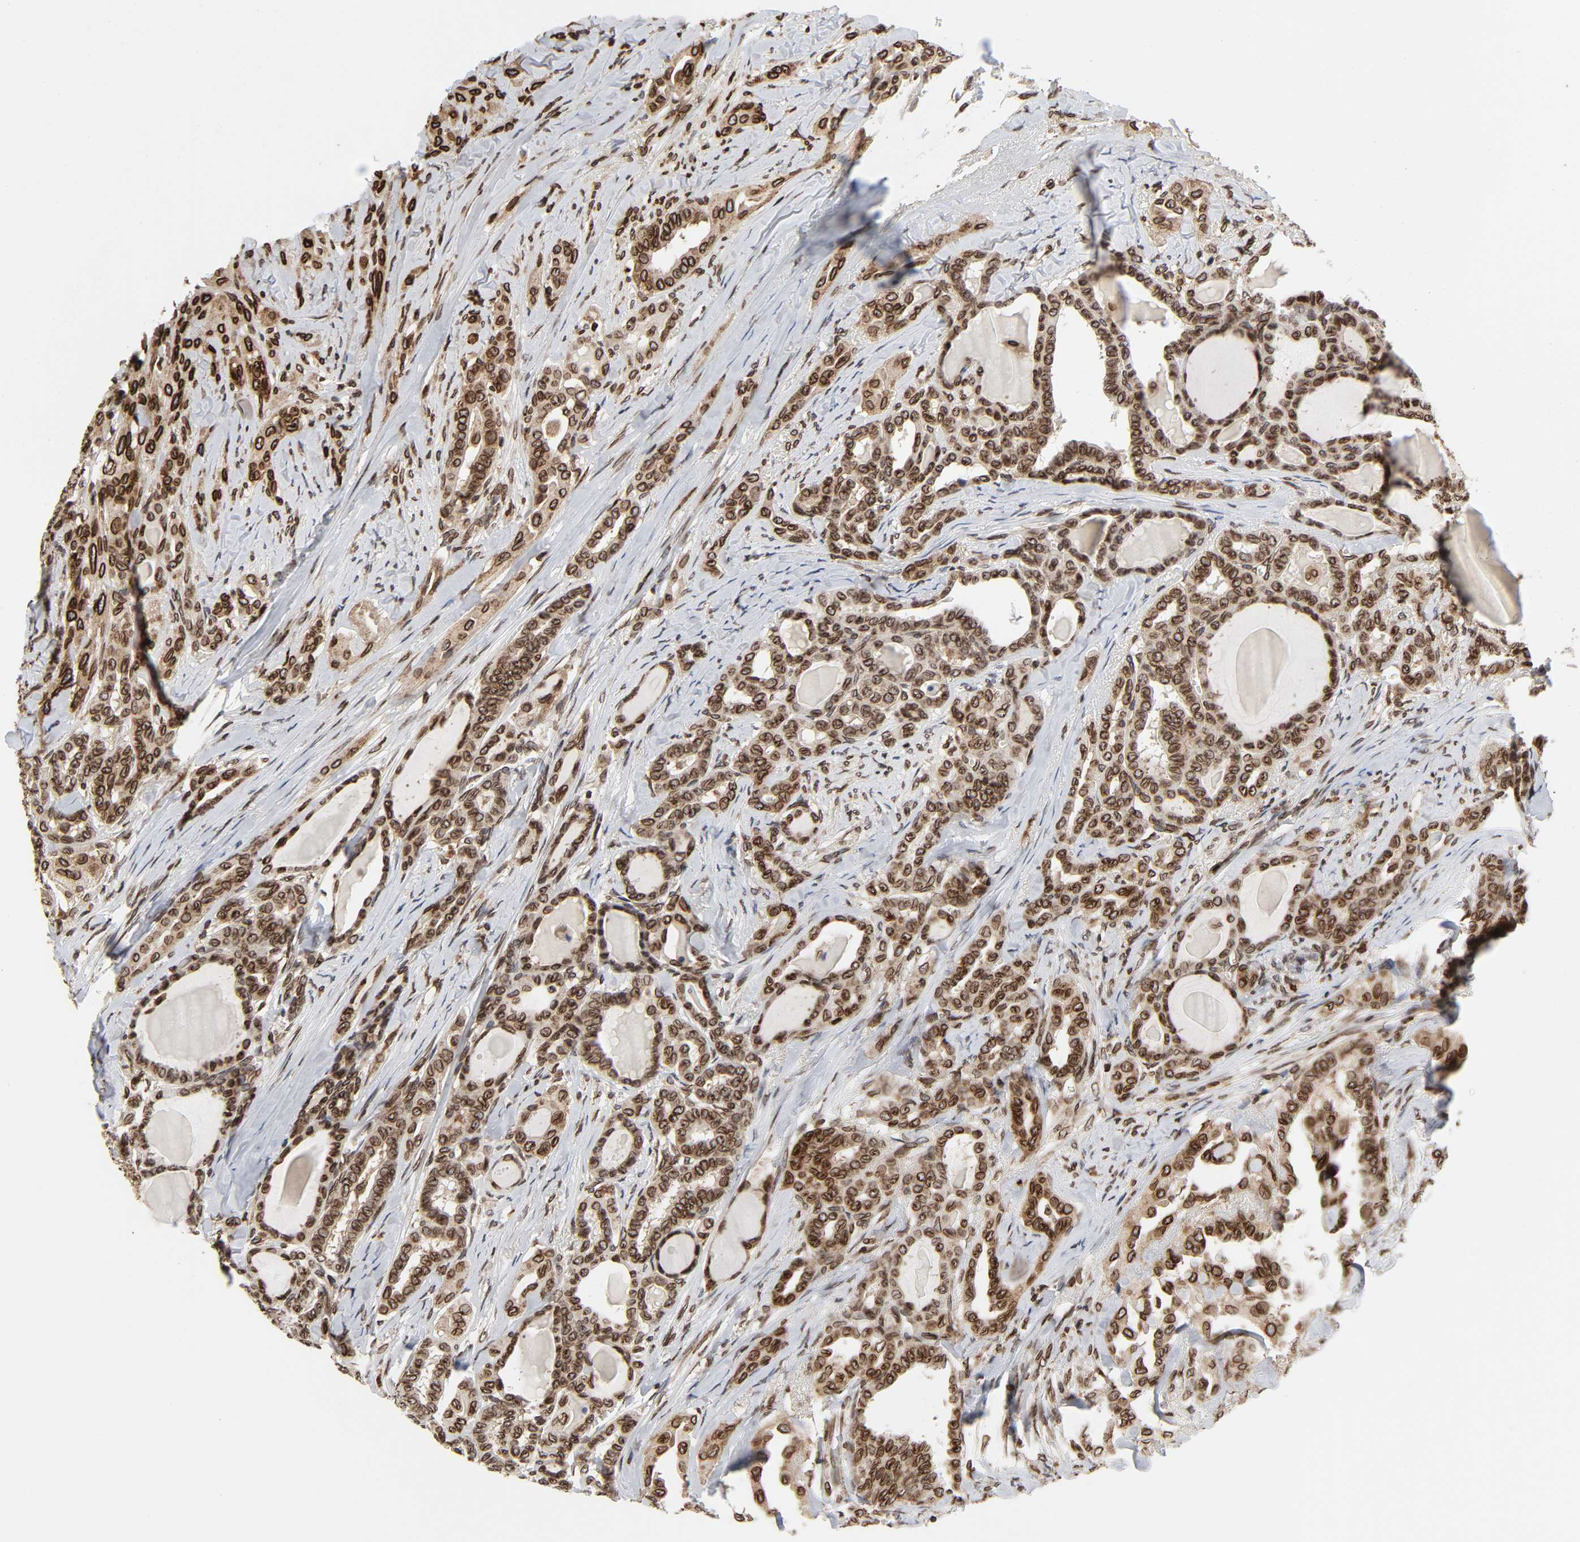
{"staining": {"intensity": "strong", "quantity": ">75%", "location": "cytoplasmic/membranous,nuclear"}, "tissue": "thyroid cancer", "cell_type": "Tumor cells", "image_type": "cancer", "snomed": [{"axis": "morphology", "description": "Carcinoma, NOS"}, {"axis": "topography", "description": "Thyroid gland"}], "caption": "Immunohistochemical staining of thyroid cancer displays strong cytoplasmic/membranous and nuclear protein staining in about >75% of tumor cells. (brown staining indicates protein expression, while blue staining denotes nuclei).", "gene": "RANGAP1", "patient": {"sex": "female", "age": 91}}